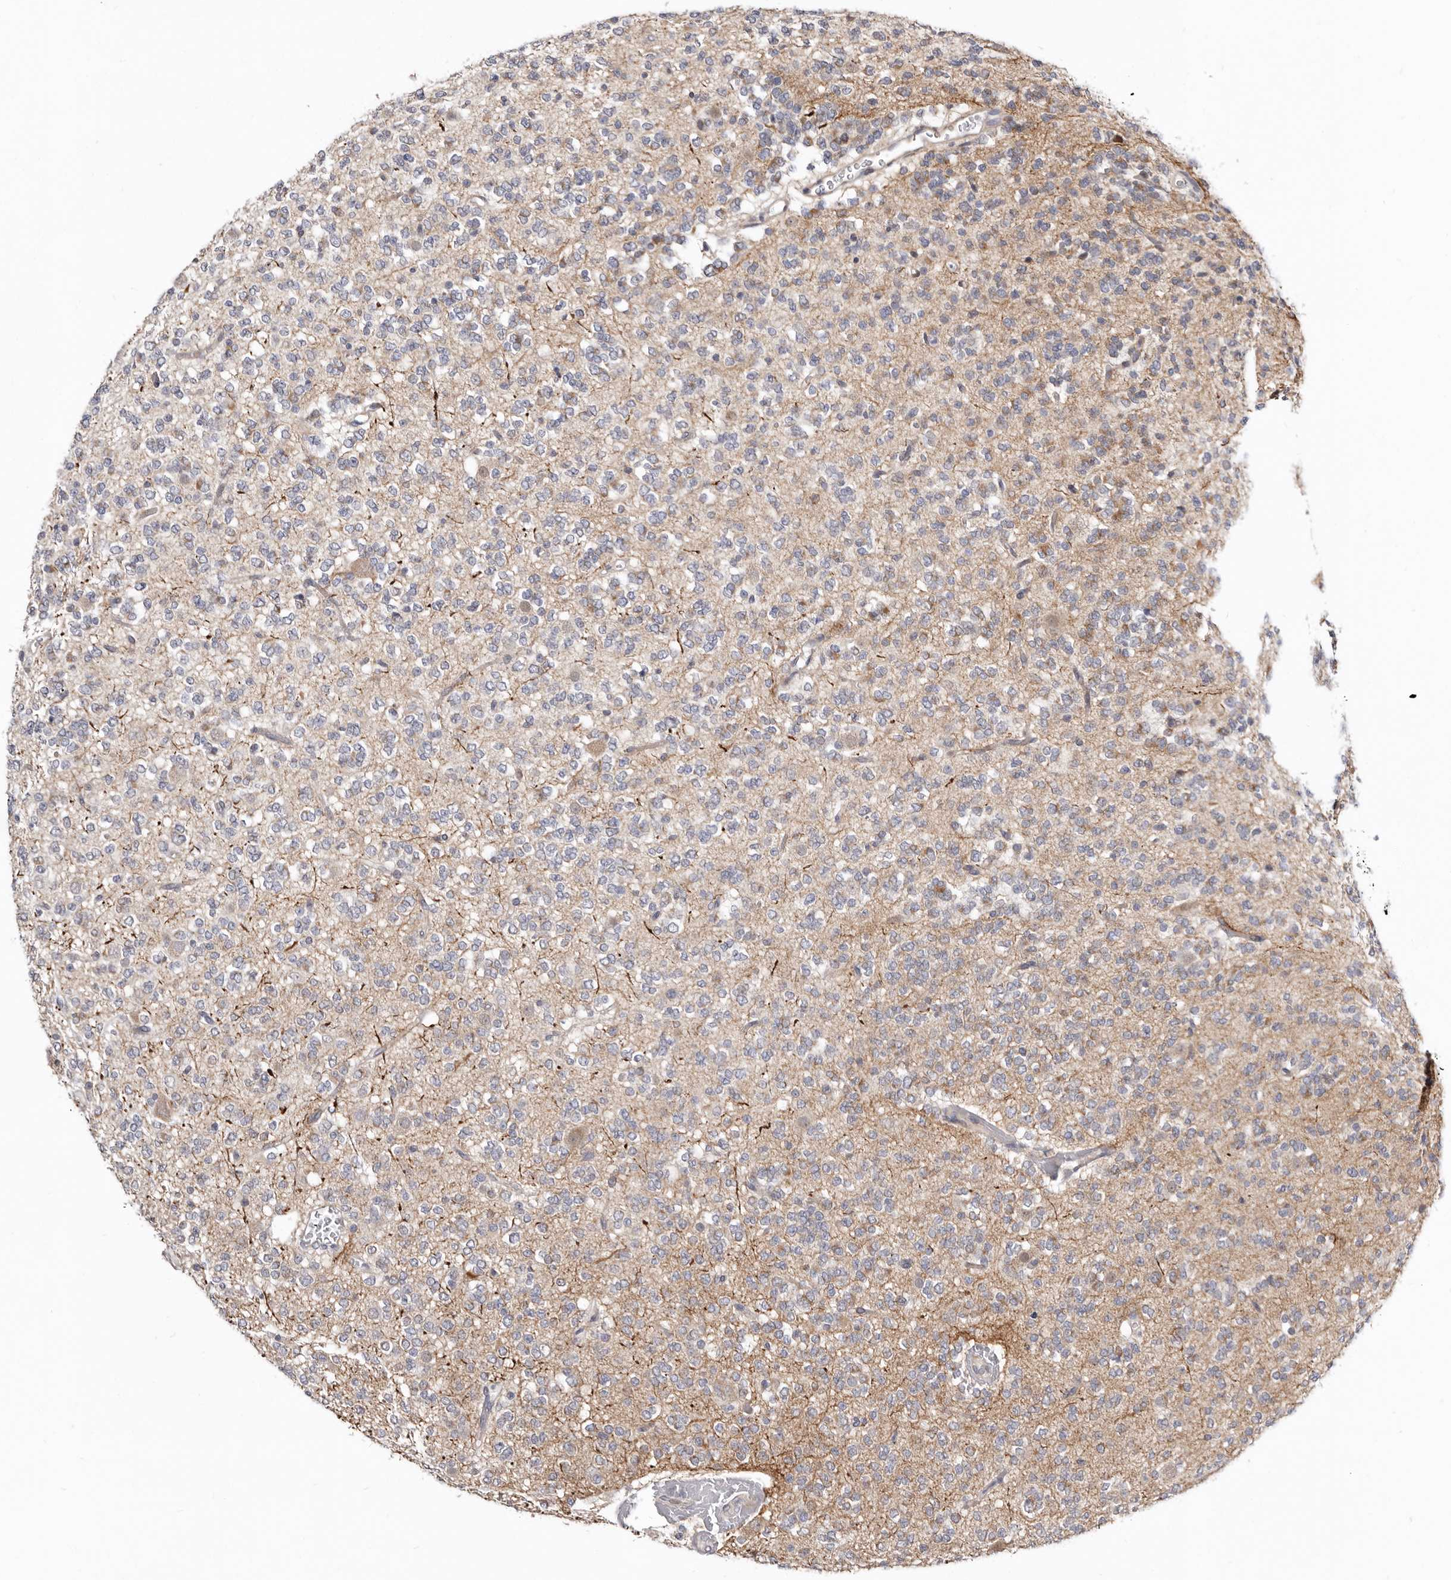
{"staining": {"intensity": "negative", "quantity": "none", "location": "none"}, "tissue": "glioma", "cell_type": "Tumor cells", "image_type": "cancer", "snomed": [{"axis": "morphology", "description": "Glioma, malignant, Low grade"}, {"axis": "topography", "description": "Brain"}], "caption": "Immunohistochemical staining of malignant low-grade glioma reveals no significant positivity in tumor cells. (Brightfield microscopy of DAB immunohistochemistry at high magnification).", "gene": "KLHL4", "patient": {"sex": "male", "age": 38}}